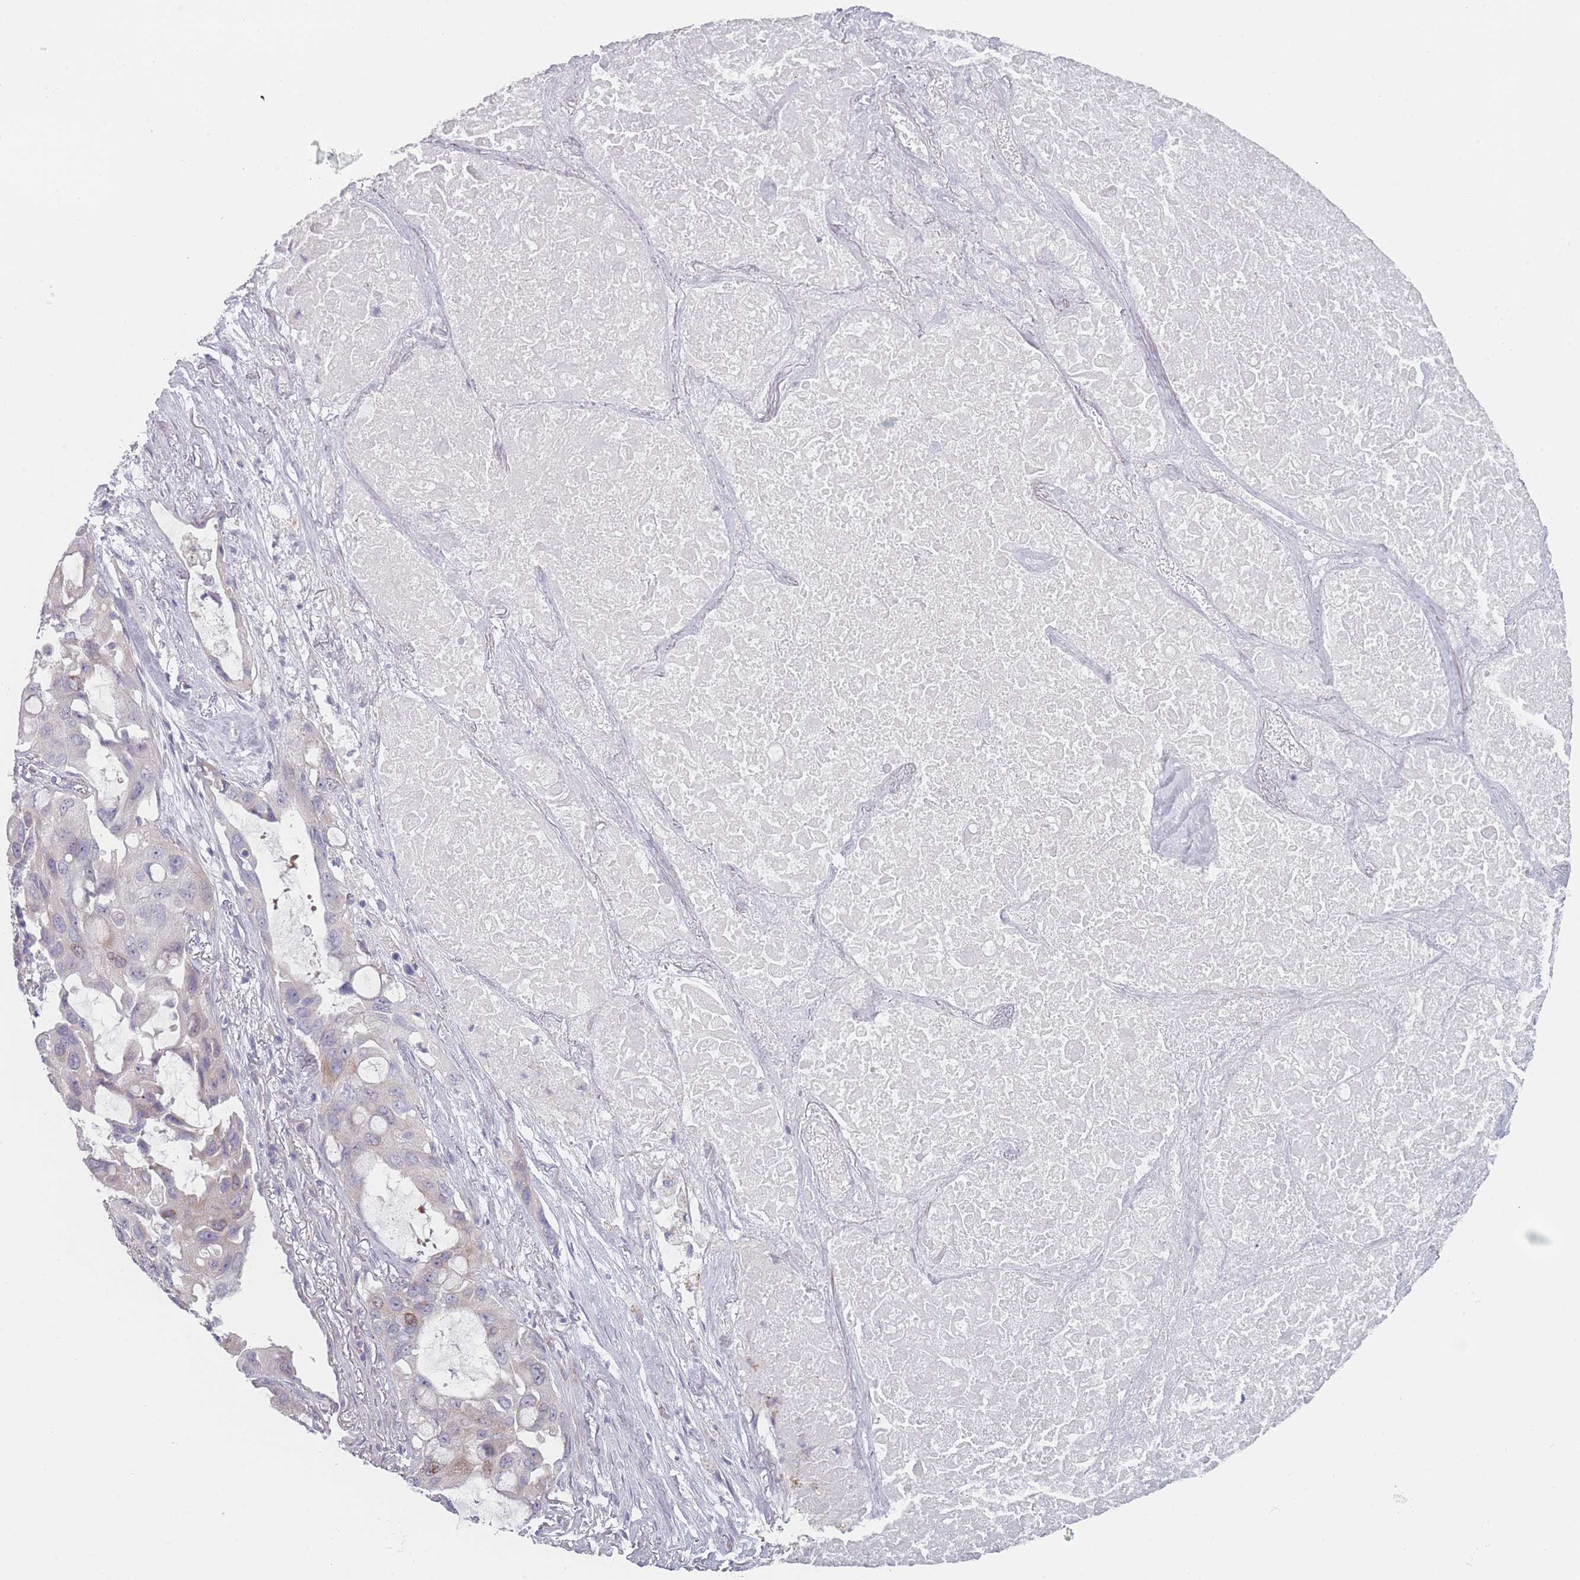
{"staining": {"intensity": "negative", "quantity": "none", "location": "none"}, "tissue": "lung cancer", "cell_type": "Tumor cells", "image_type": "cancer", "snomed": [{"axis": "morphology", "description": "Squamous cell carcinoma, NOS"}, {"axis": "topography", "description": "Lung"}], "caption": "Squamous cell carcinoma (lung) stained for a protein using immunohistochemistry demonstrates no positivity tumor cells.", "gene": "RNF4", "patient": {"sex": "female", "age": 73}}